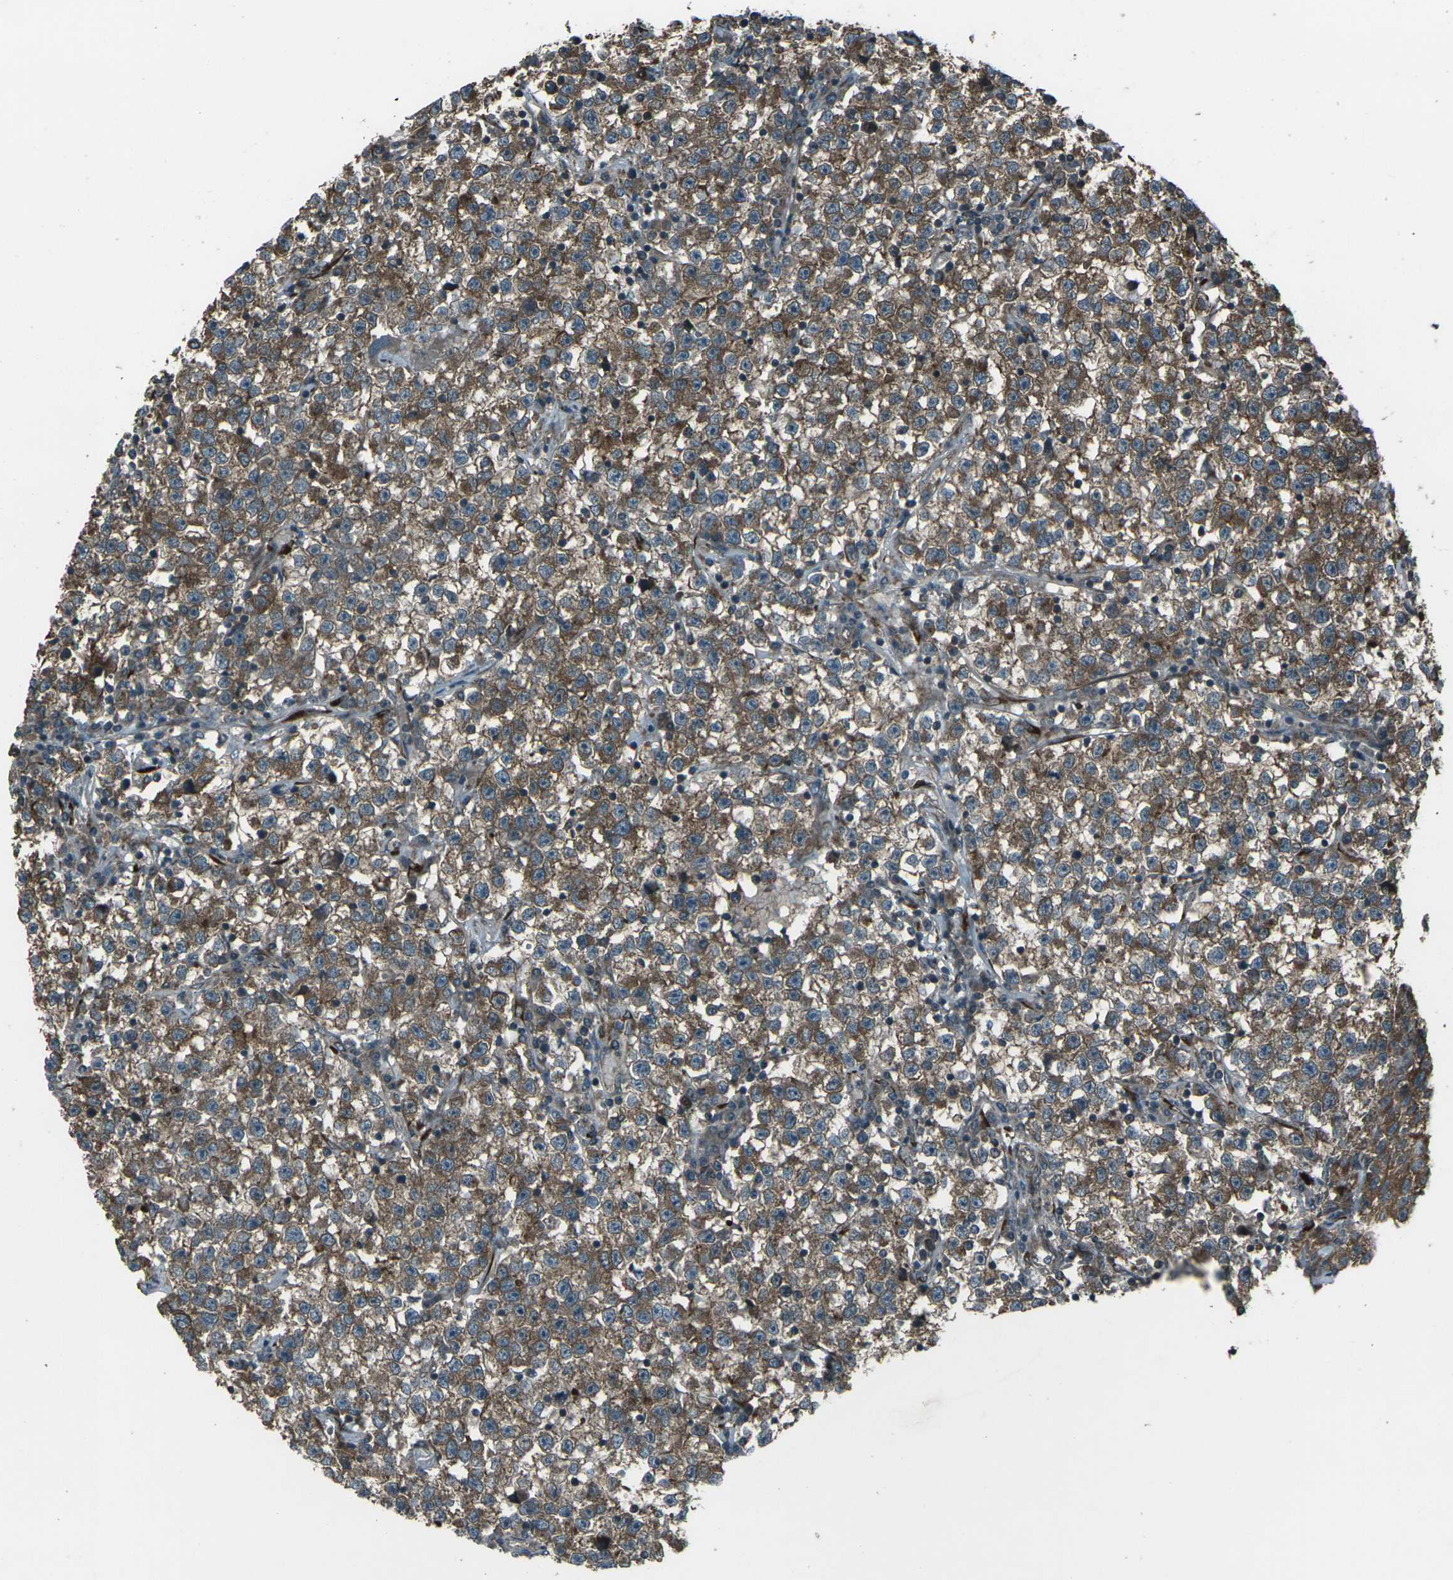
{"staining": {"intensity": "moderate", "quantity": ">75%", "location": "cytoplasmic/membranous"}, "tissue": "testis cancer", "cell_type": "Tumor cells", "image_type": "cancer", "snomed": [{"axis": "morphology", "description": "Seminoma, NOS"}, {"axis": "topography", "description": "Testis"}], "caption": "Testis cancer (seminoma) tissue demonstrates moderate cytoplasmic/membranous expression in approximately >75% of tumor cells, visualized by immunohistochemistry.", "gene": "LSMEM1", "patient": {"sex": "male", "age": 22}}